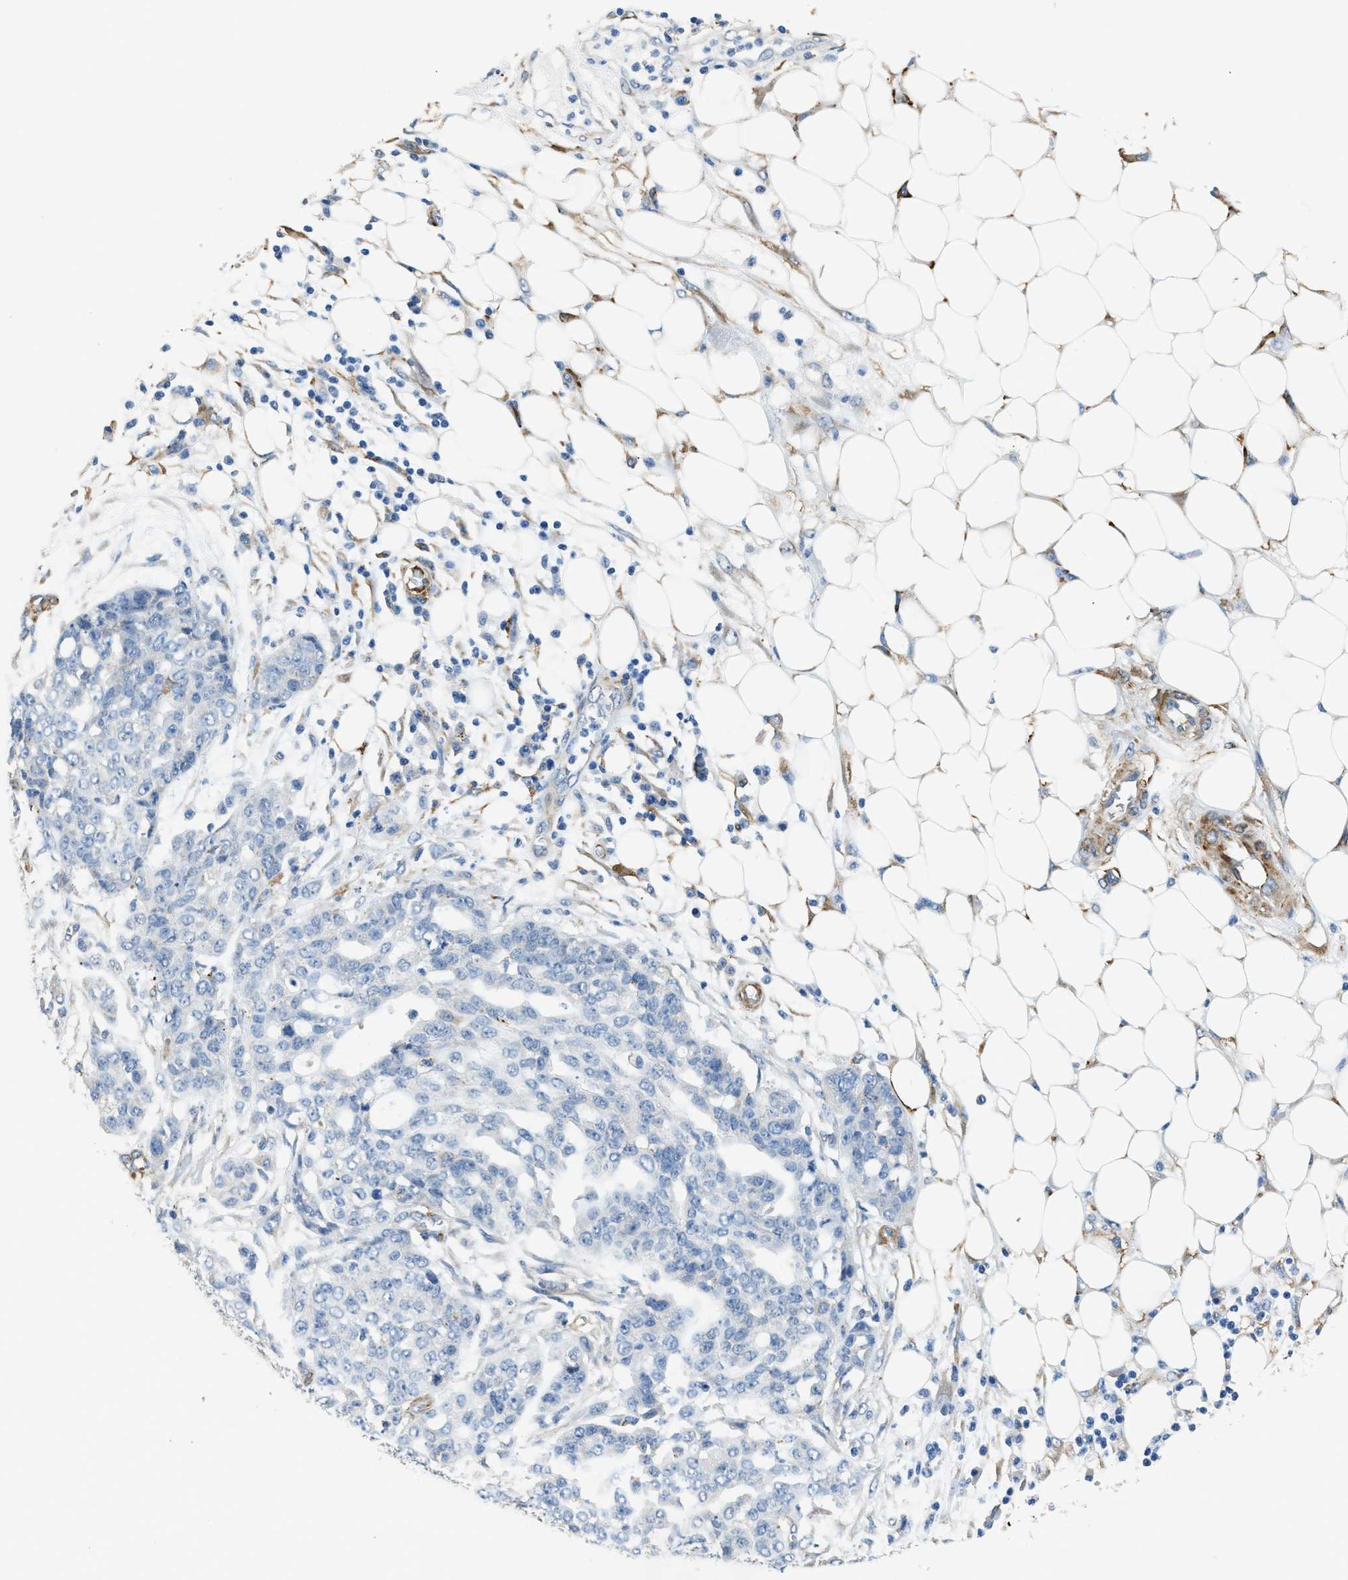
{"staining": {"intensity": "negative", "quantity": "none", "location": "none"}, "tissue": "ovarian cancer", "cell_type": "Tumor cells", "image_type": "cancer", "snomed": [{"axis": "morphology", "description": "Cystadenocarcinoma, serous, NOS"}, {"axis": "topography", "description": "Soft tissue"}, {"axis": "topography", "description": "Ovary"}], "caption": "An image of ovarian serous cystadenocarcinoma stained for a protein exhibits no brown staining in tumor cells.", "gene": "ZSWIM5", "patient": {"sex": "female", "age": 57}}